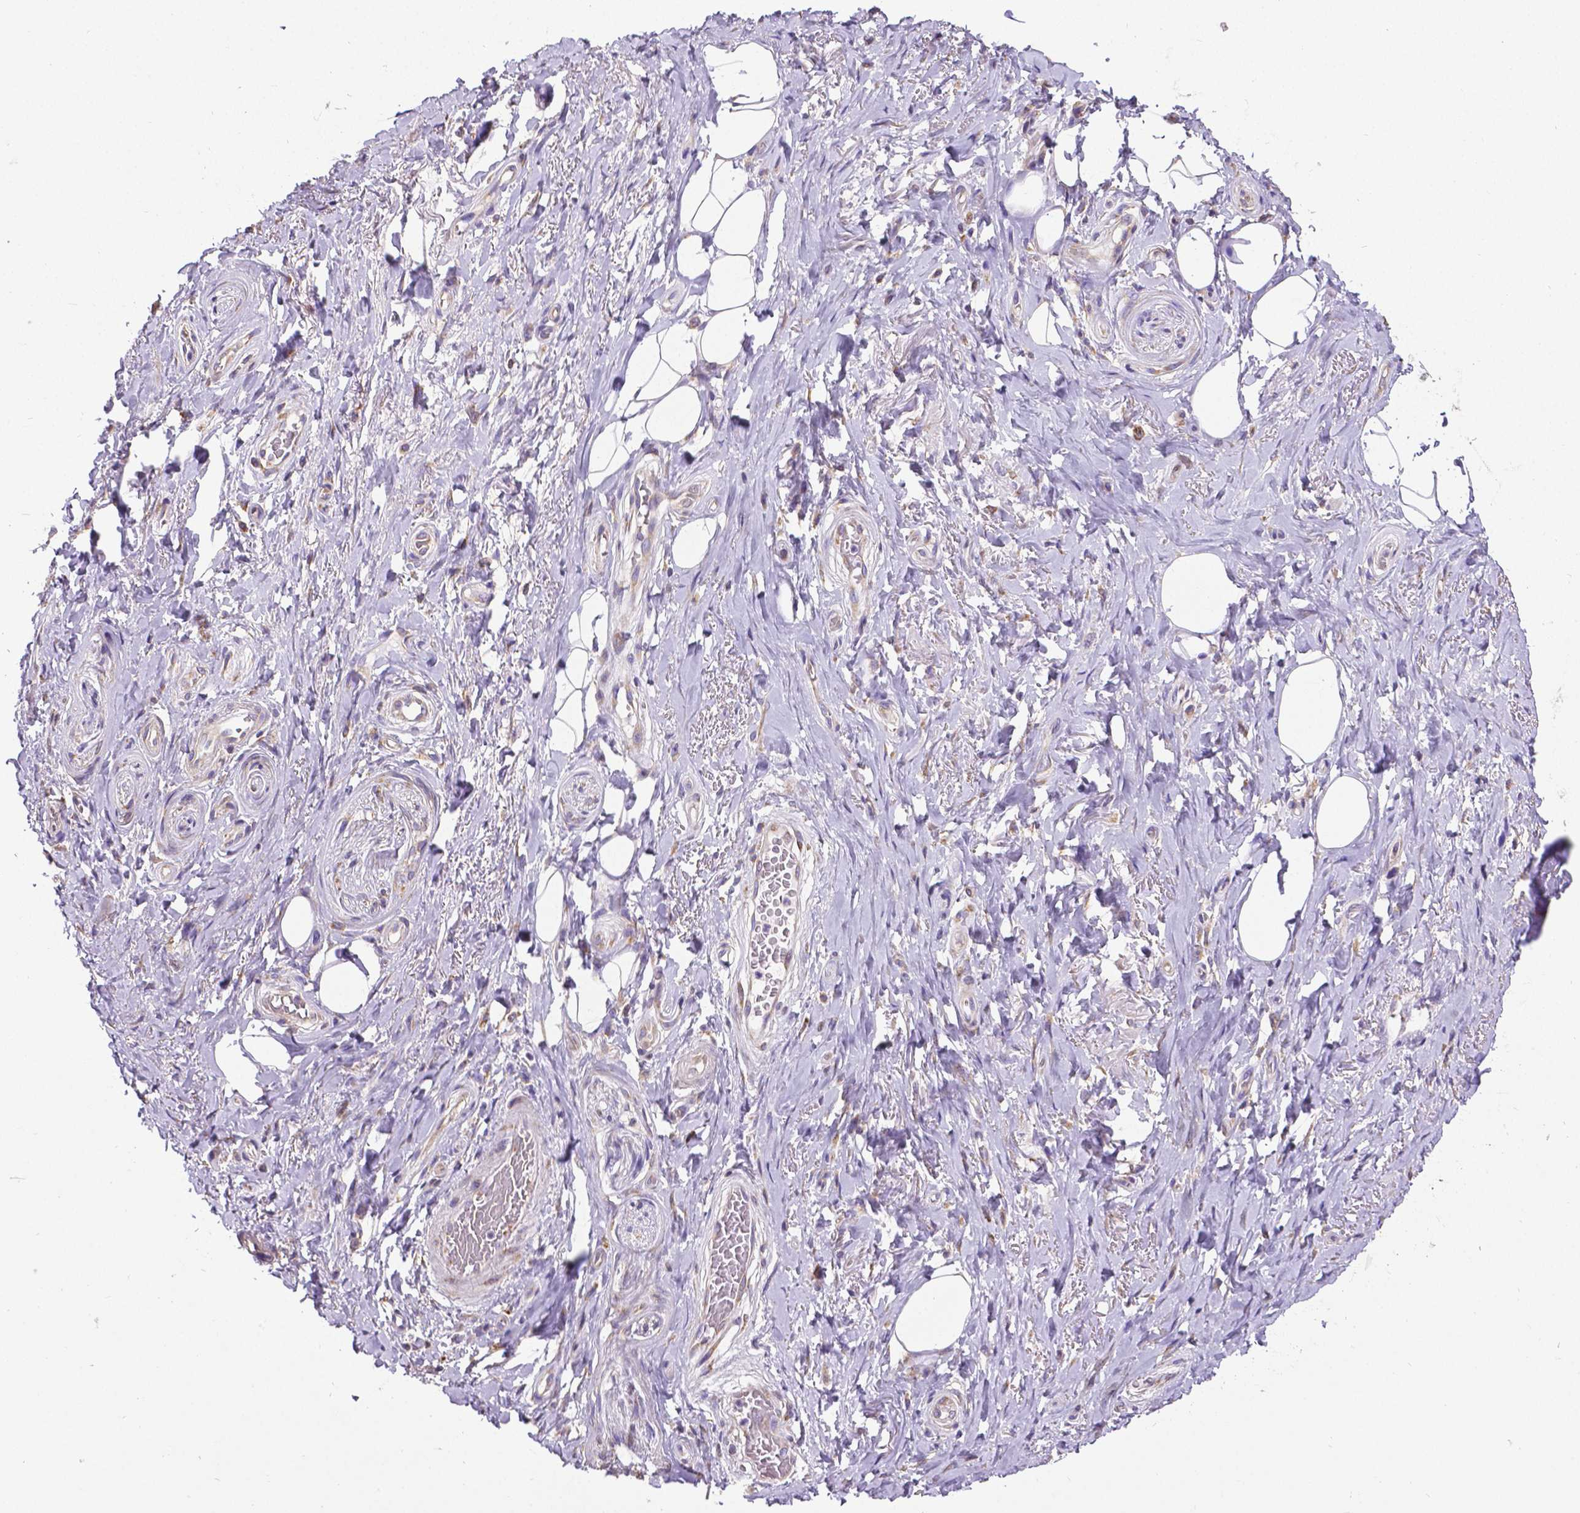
{"staining": {"intensity": "negative", "quantity": "none", "location": "none"}, "tissue": "adipose tissue", "cell_type": "Adipocytes", "image_type": "normal", "snomed": [{"axis": "morphology", "description": "Normal tissue, NOS"}, {"axis": "topography", "description": "Anal"}, {"axis": "topography", "description": "Peripheral nerve tissue"}], "caption": "Adipocytes are negative for protein expression in unremarkable human adipose tissue. (DAB (3,3'-diaminobenzidine) immunohistochemistry visualized using brightfield microscopy, high magnification).", "gene": "MTDH", "patient": {"sex": "male", "age": 53}}